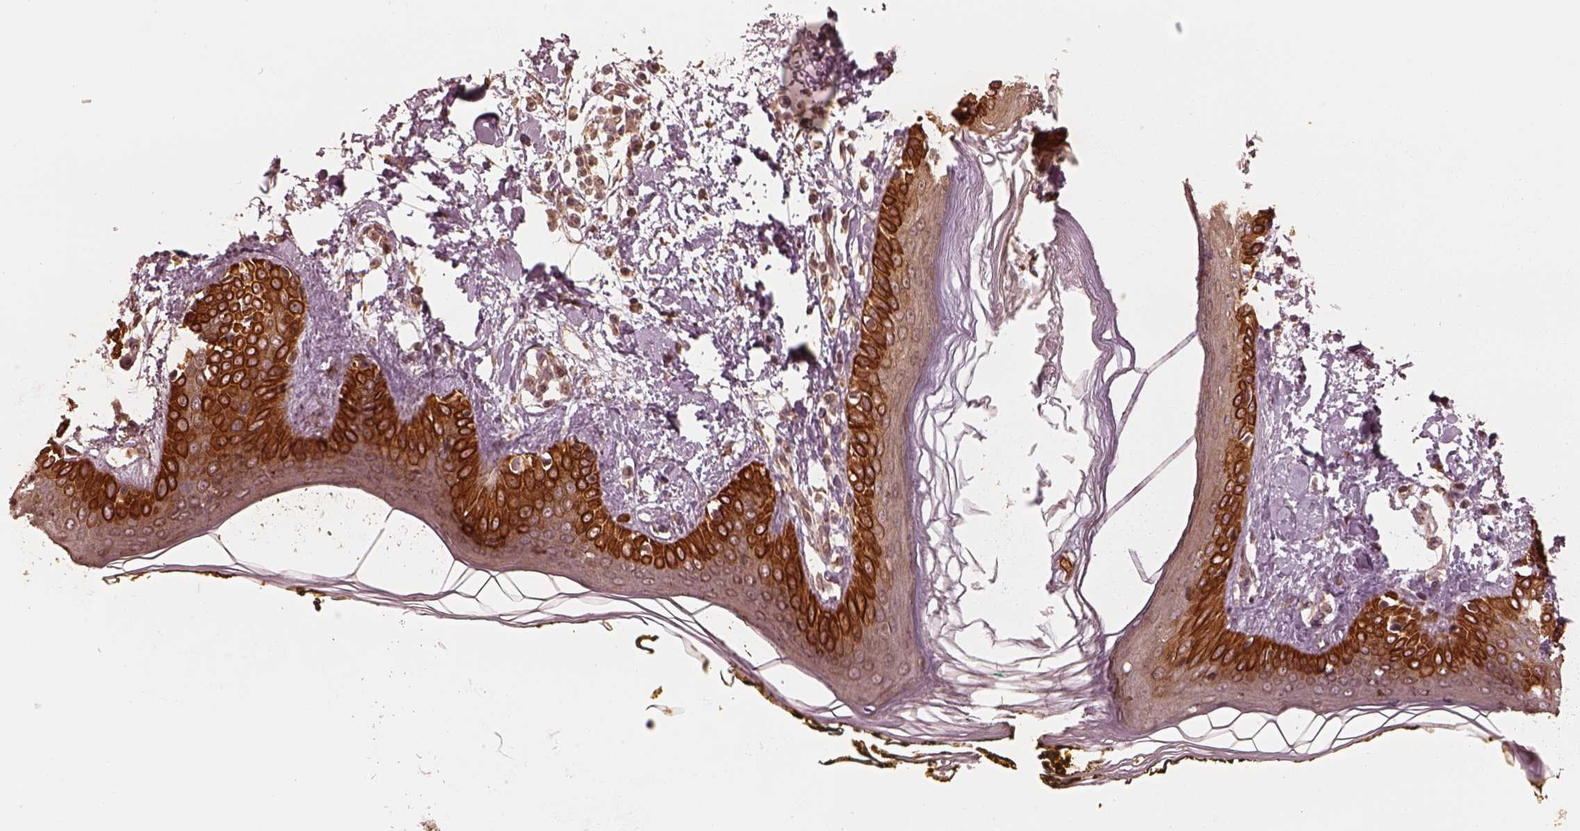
{"staining": {"intensity": "strong", "quantity": ">75%", "location": "cytoplasmic/membranous"}, "tissue": "skin", "cell_type": "Fibroblasts", "image_type": "normal", "snomed": [{"axis": "morphology", "description": "Normal tissue, NOS"}, {"axis": "topography", "description": "Skin"}], "caption": "About >75% of fibroblasts in benign human skin display strong cytoplasmic/membranous protein staining as visualized by brown immunohistochemical staining.", "gene": "DNAJC25", "patient": {"sex": "female", "age": 34}}